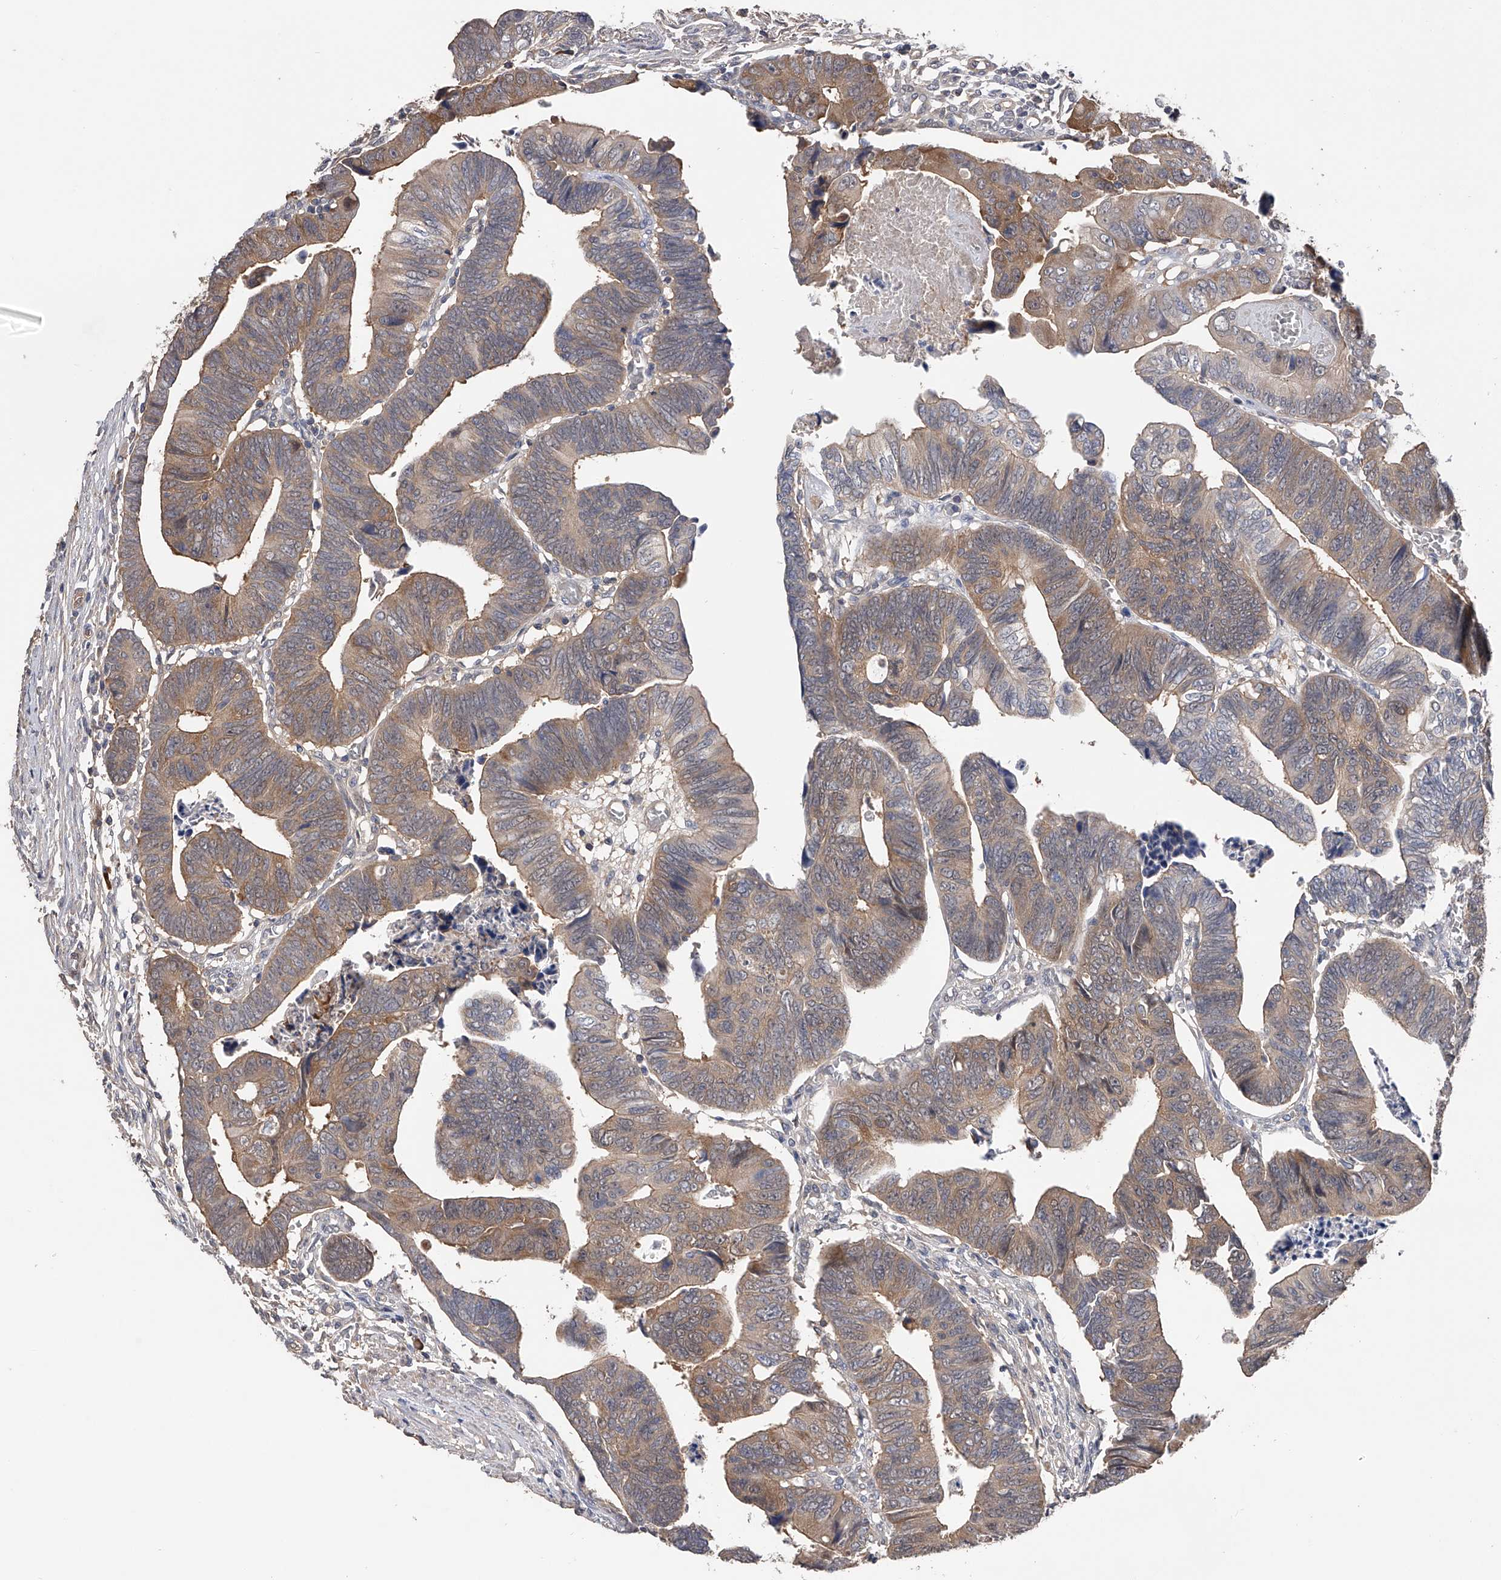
{"staining": {"intensity": "weak", "quantity": "25%-75%", "location": "cytoplasmic/membranous"}, "tissue": "colorectal cancer", "cell_type": "Tumor cells", "image_type": "cancer", "snomed": [{"axis": "morphology", "description": "Adenocarcinoma, NOS"}, {"axis": "topography", "description": "Rectum"}], "caption": "Immunohistochemistry (IHC) histopathology image of human colorectal adenocarcinoma stained for a protein (brown), which demonstrates low levels of weak cytoplasmic/membranous positivity in about 25%-75% of tumor cells.", "gene": "CFAP298", "patient": {"sex": "female", "age": 65}}